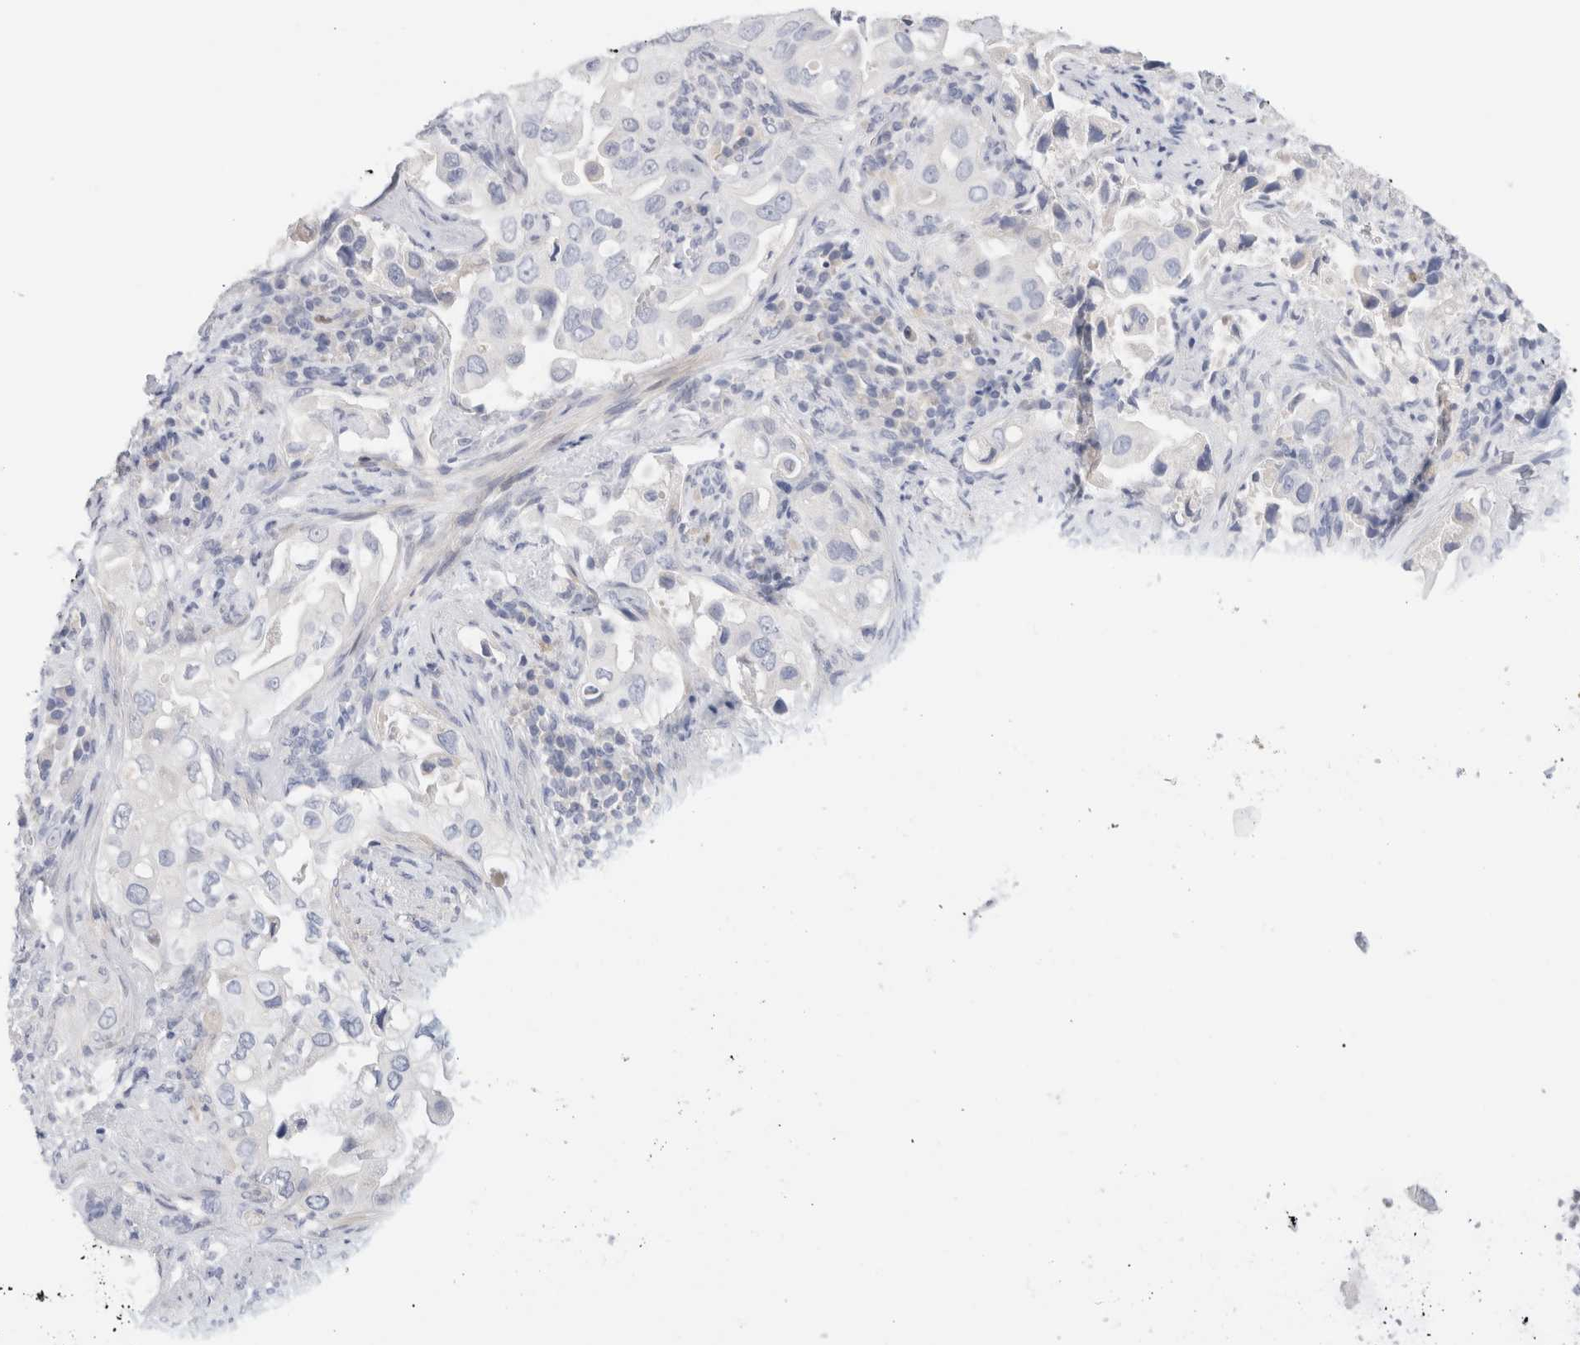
{"staining": {"intensity": "negative", "quantity": "none", "location": "none"}, "tissue": "pancreatic cancer", "cell_type": "Tumor cells", "image_type": "cancer", "snomed": [{"axis": "morphology", "description": "Inflammation, NOS"}, {"axis": "morphology", "description": "Adenocarcinoma, NOS"}, {"axis": "topography", "description": "Pancreas"}], "caption": "Immunohistochemical staining of adenocarcinoma (pancreatic) demonstrates no significant expression in tumor cells. (Stains: DAB immunohistochemistry (IHC) with hematoxylin counter stain, Microscopy: brightfield microscopy at high magnification).", "gene": "ADAM30", "patient": {"sex": "female", "age": 56}}